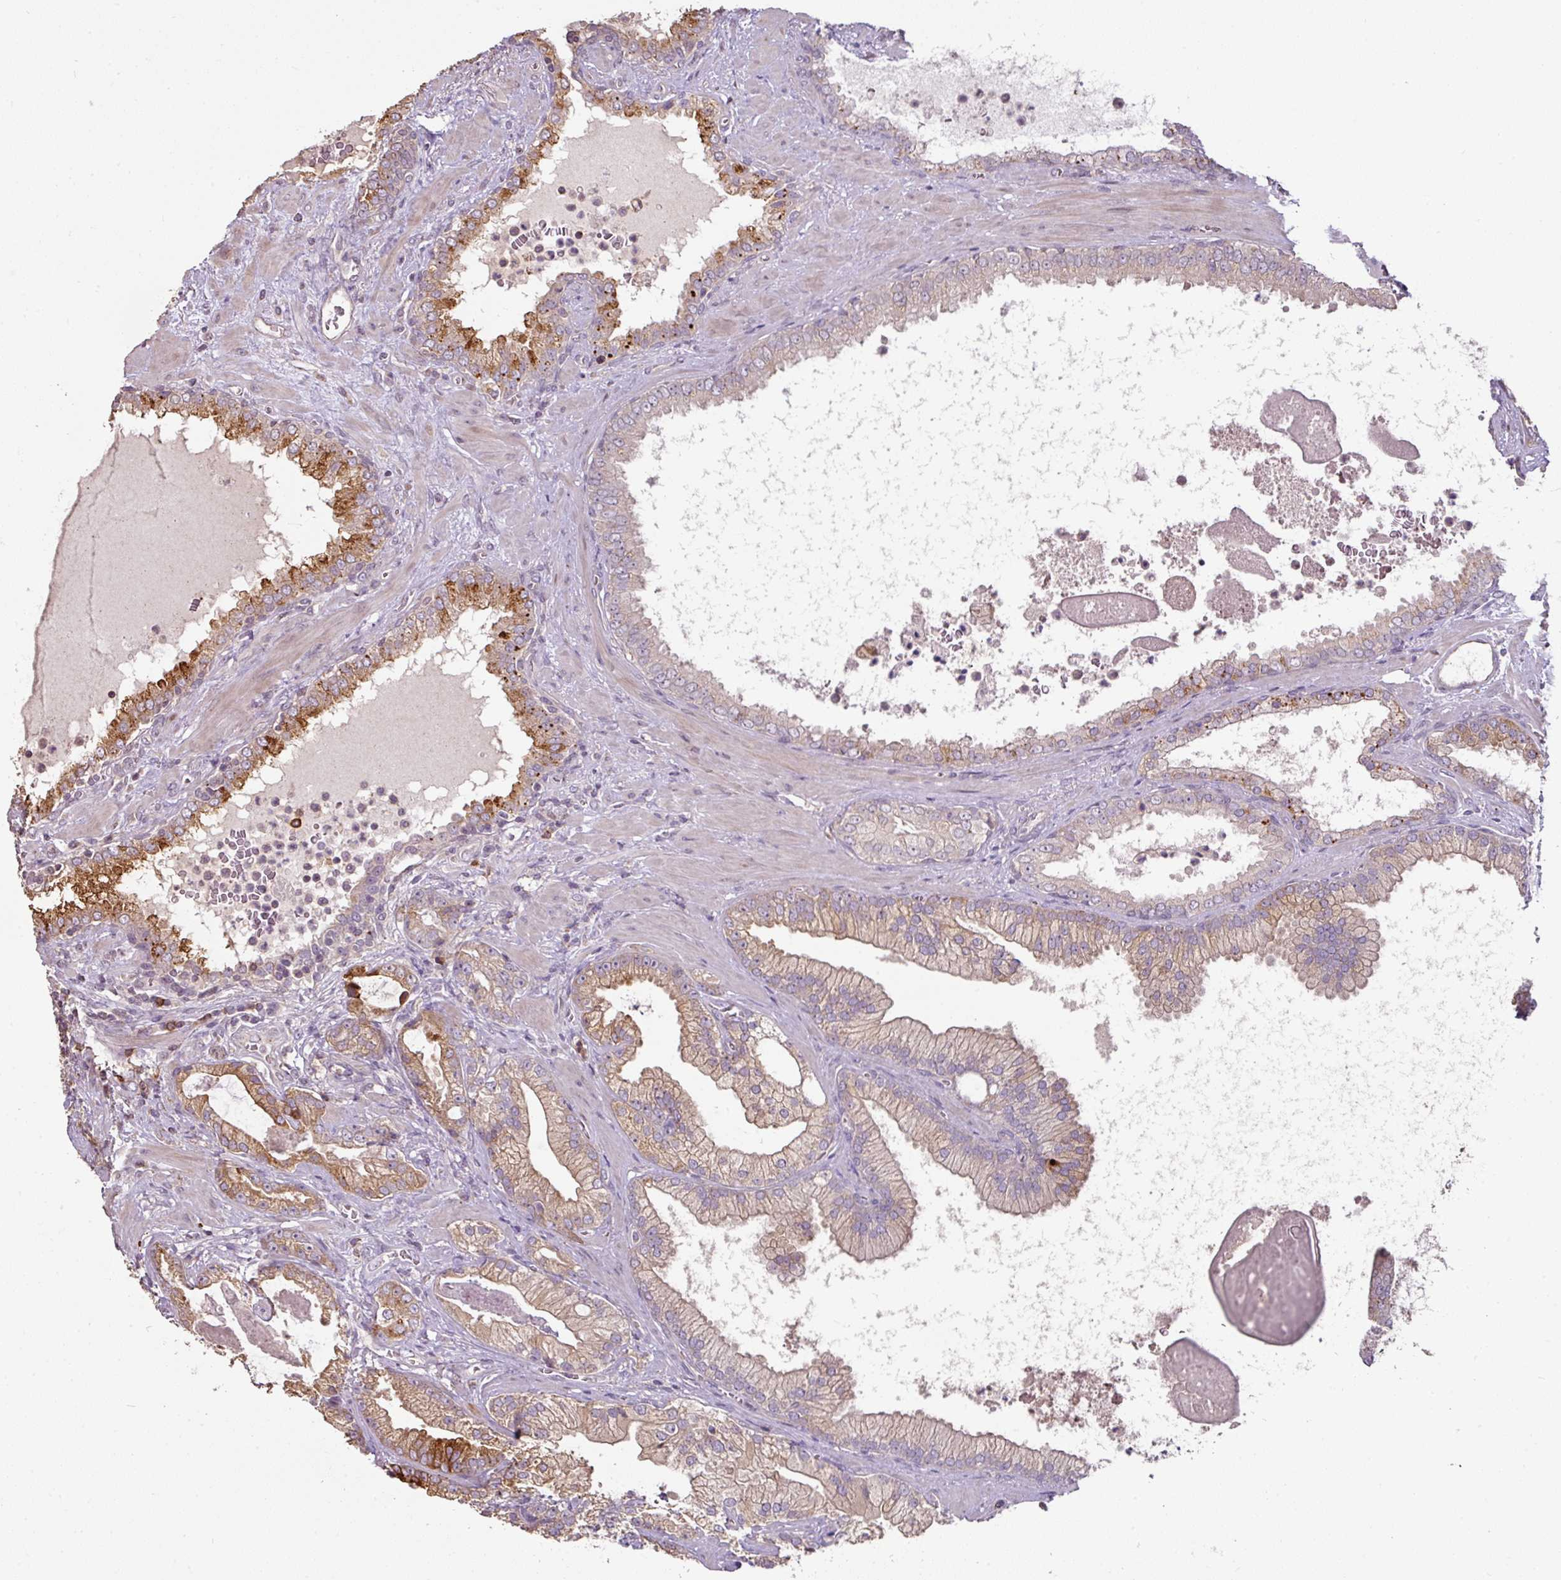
{"staining": {"intensity": "moderate", "quantity": "25%-75%", "location": "cytoplasmic/membranous"}, "tissue": "prostate cancer", "cell_type": "Tumor cells", "image_type": "cancer", "snomed": [{"axis": "morphology", "description": "Adenocarcinoma, High grade"}, {"axis": "topography", "description": "Prostate"}], "caption": "Prostate cancer (high-grade adenocarcinoma) stained with a brown dye shows moderate cytoplasmic/membranous positive expression in approximately 25%-75% of tumor cells.", "gene": "CXCR5", "patient": {"sex": "male", "age": 68}}